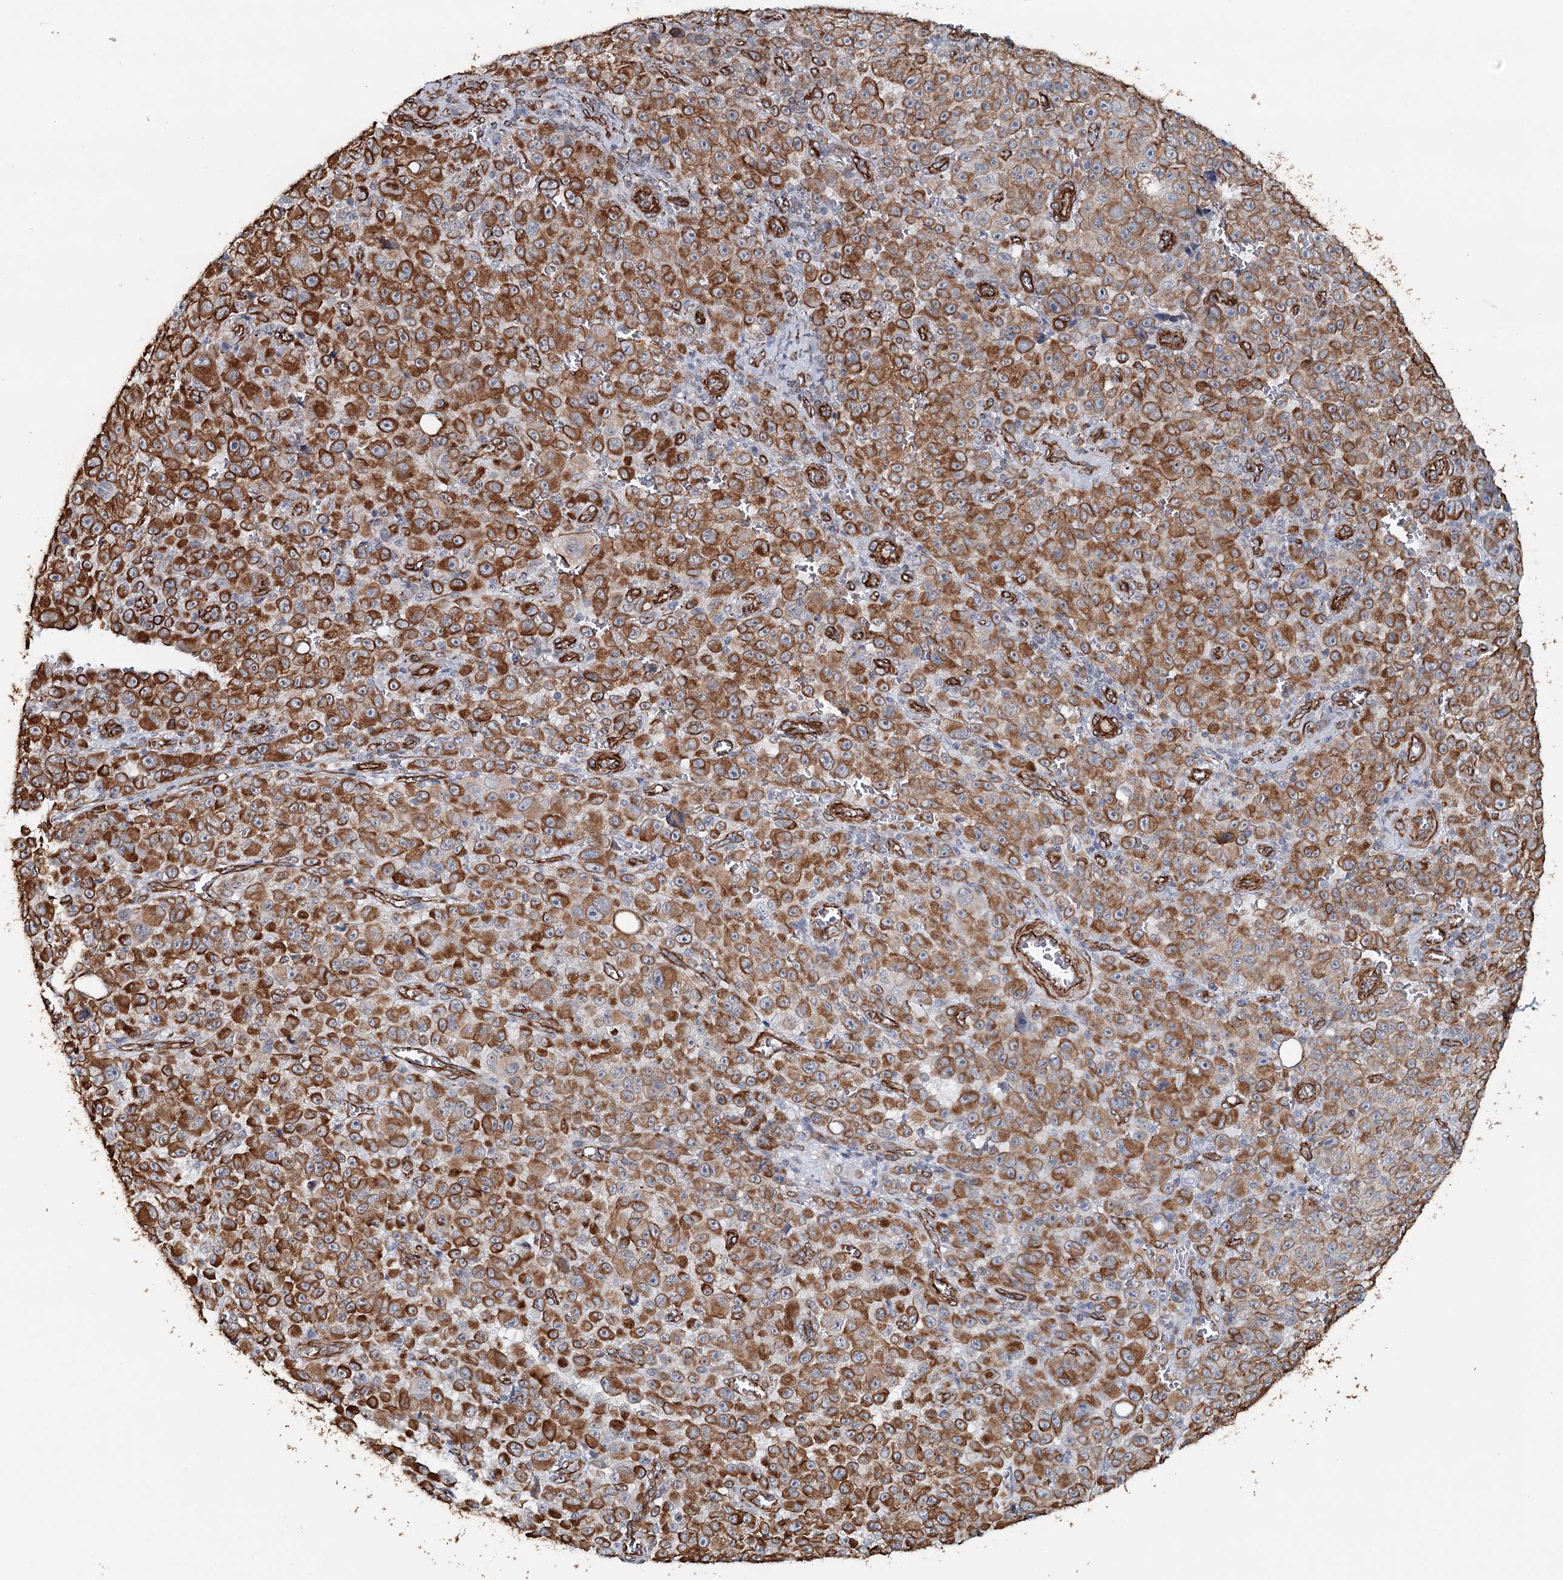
{"staining": {"intensity": "moderate", "quantity": ">75%", "location": "cytoplasmic/membranous"}, "tissue": "melanoma", "cell_type": "Tumor cells", "image_type": "cancer", "snomed": [{"axis": "morphology", "description": "Malignant melanoma, NOS"}, {"axis": "topography", "description": "Skin"}], "caption": "IHC image of melanoma stained for a protein (brown), which shows medium levels of moderate cytoplasmic/membranous expression in approximately >75% of tumor cells.", "gene": "SYNPO", "patient": {"sex": "female", "age": 82}}